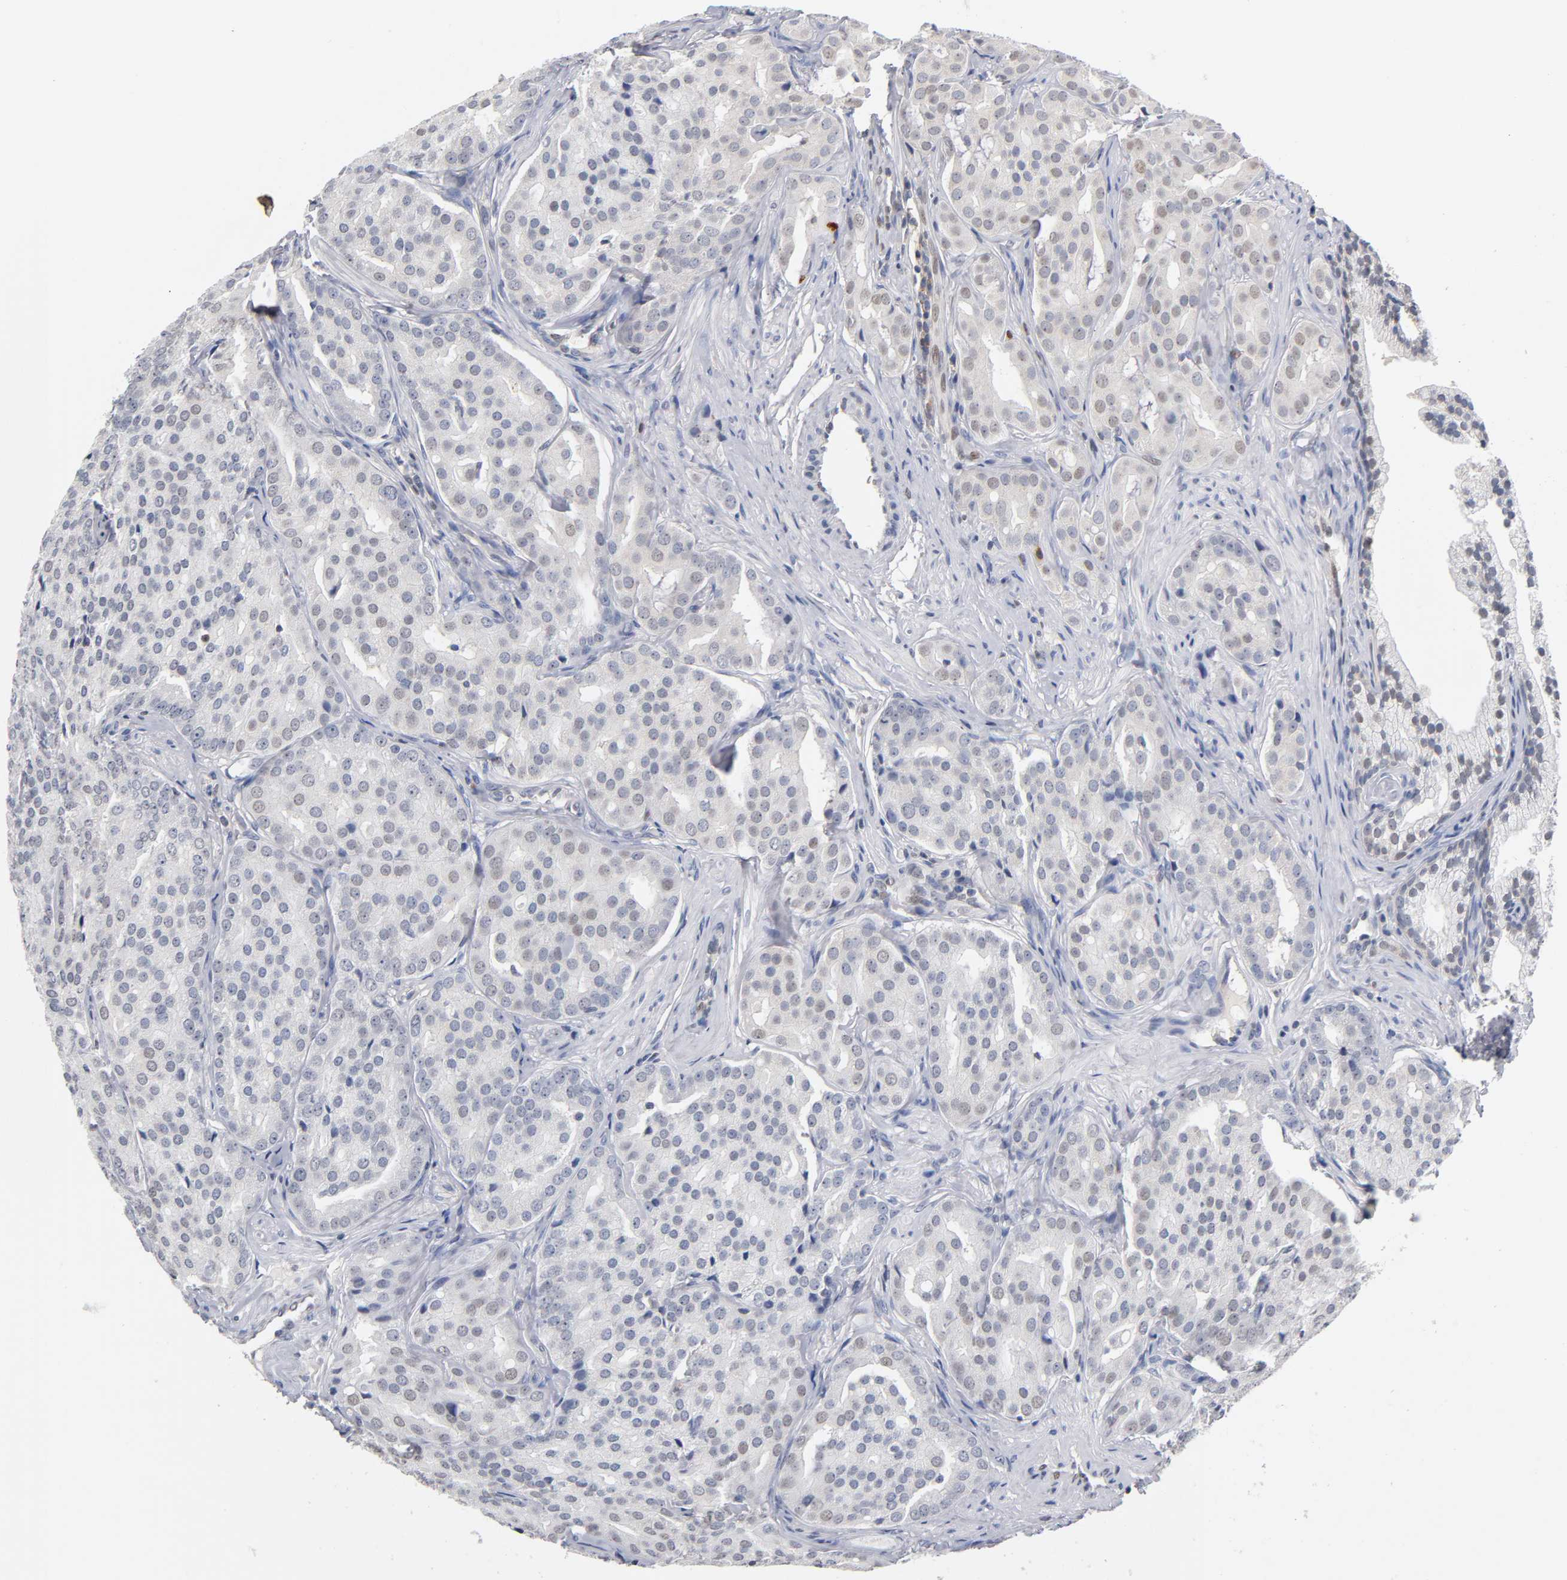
{"staining": {"intensity": "negative", "quantity": "none", "location": "none"}, "tissue": "prostate cancer", "cell_type": "Tumor cells", "image_type": "cancer", "snomed": [{"axis": "morphology", "description": "Adenocarcinoma, High grade"}, {"axis": "topography", "description": "Prostate"}], "caption": "Photomicrograph shows no significant protein staining in tumor cells of prostate cancer. Nuclei are stained in blue.", "gene": "NFATC1", "patient": {"sex": "male", "age": 64}}